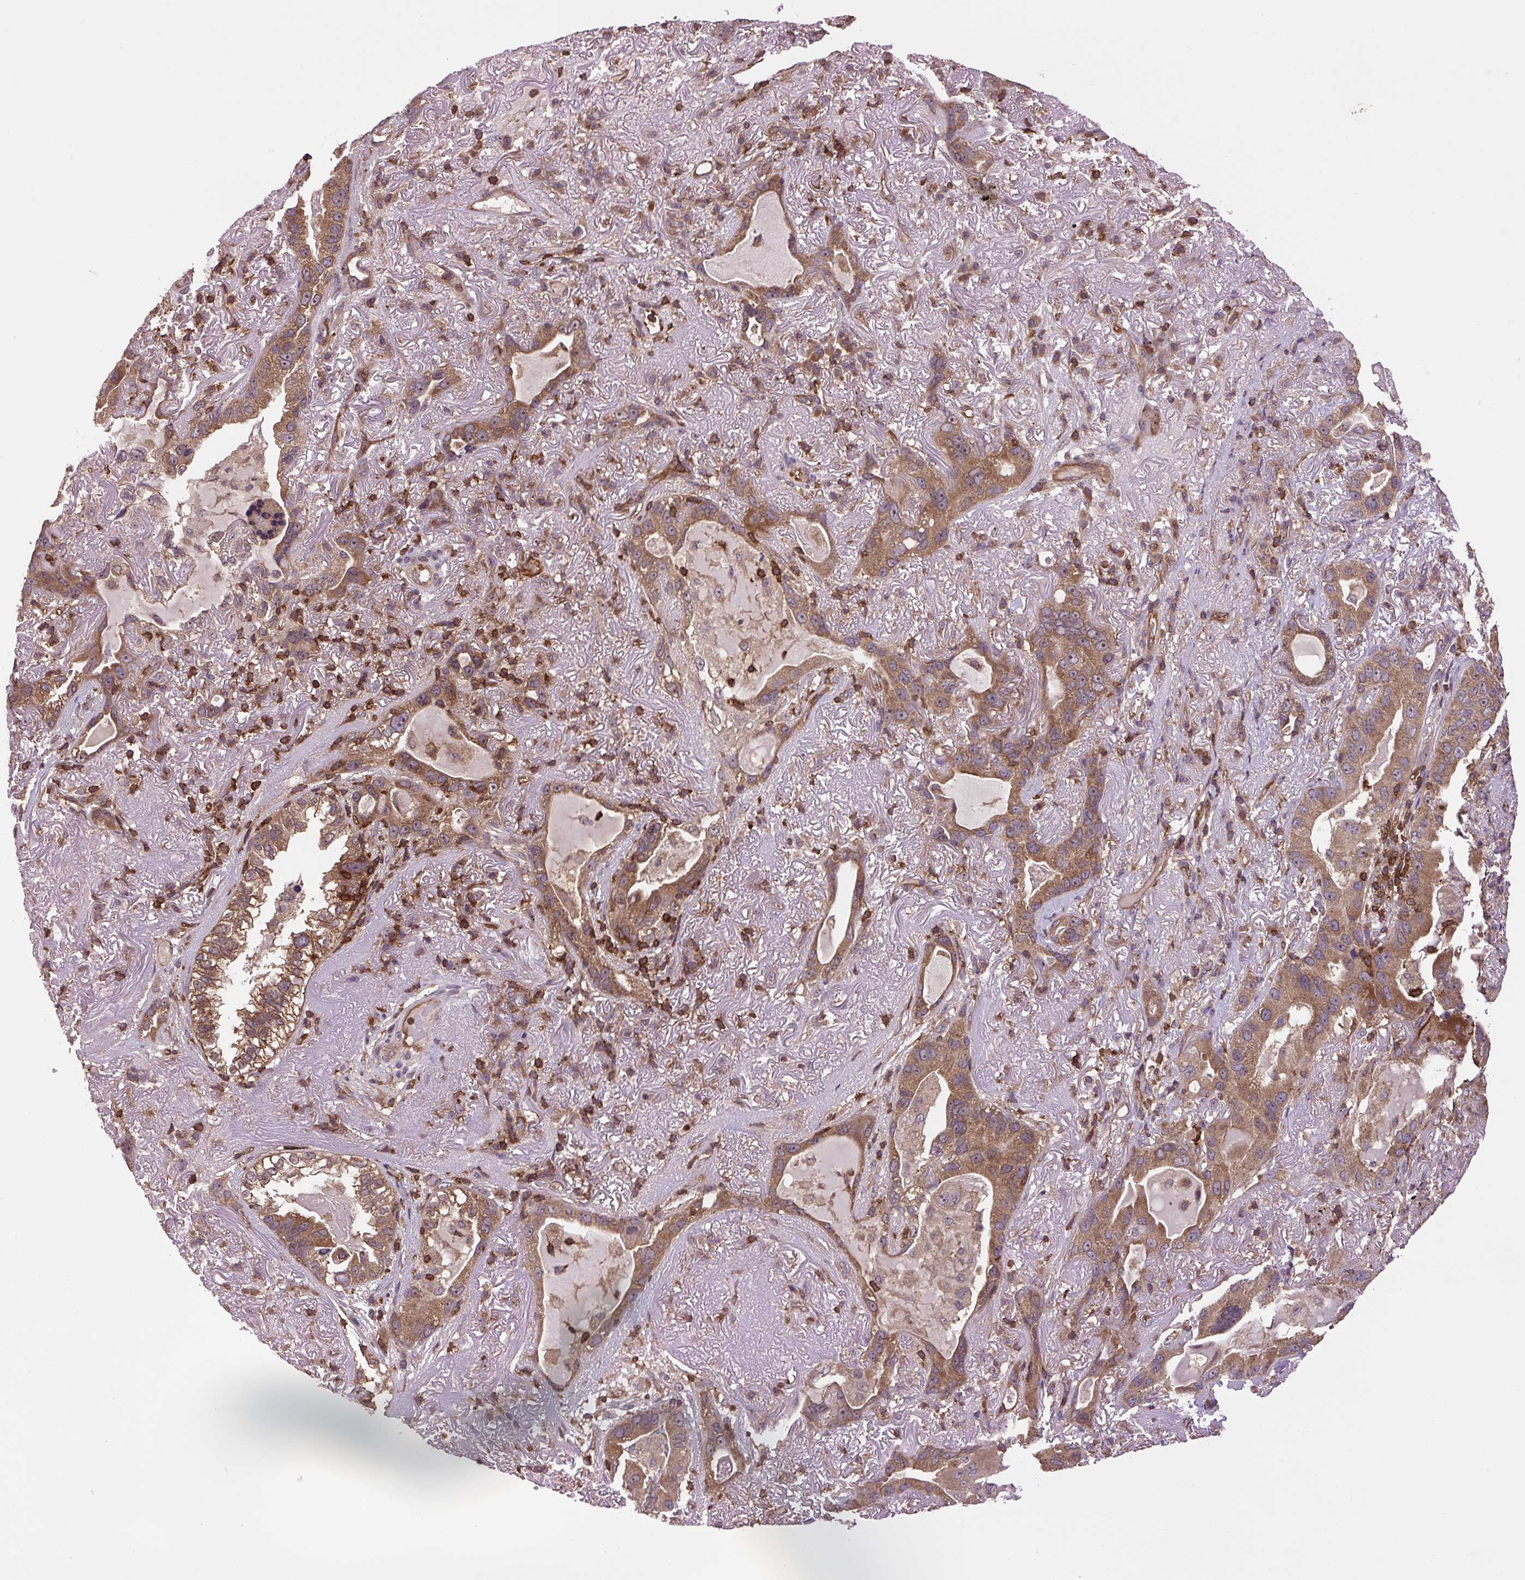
{"staining": {"intensity": "moderate", "quantity": ">75%", "location": "cytoplasmic/membranous,nuclear"}, "tissue": "lung cancer", "cell_type": "Tumor cells", "image_type": "cancer", "snomed": [{"axis": "morphology", "description": "Adenocarcinoma, NOS"}, {"axis": "topography", "description": "Lung"}], "caption": "A photomicrograph showing moderate cytoplasmic/membranous and nuclear staining in approximately >75% of tumor cells in lung cancer (adenocarcinoma), as visualized by brown immunohistochemical staining.", "gene": "PLCG1", "patient": {"sex": "female", "age": 69}}